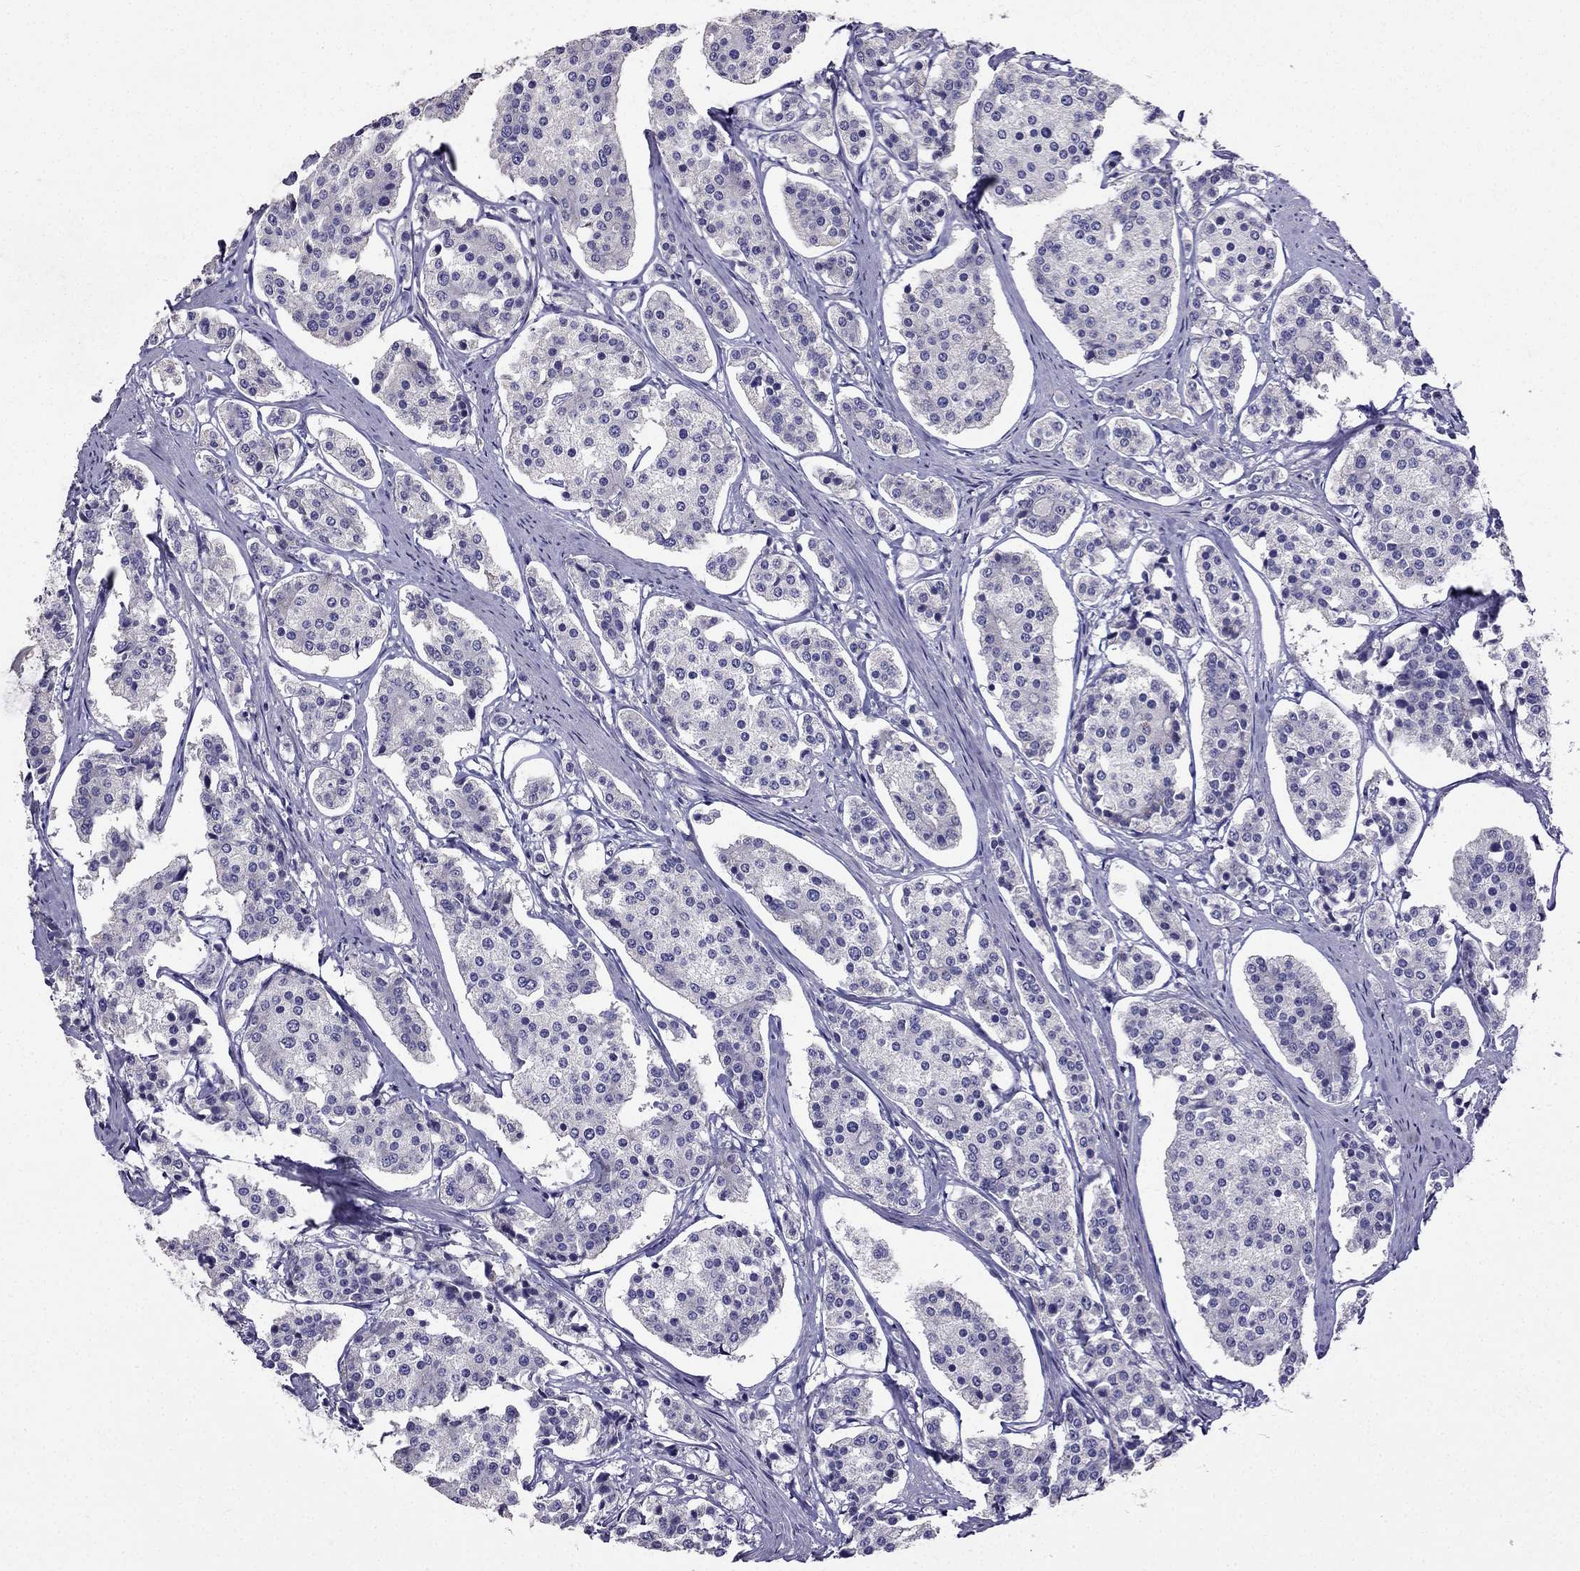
{"staining": {"intensity": "negative", "quantity": "none", "location": "none"}, "tissue": "carcinoid", "cell_type": "Tumor cells", "image_type": "cancer", "snomed": [{"axis": "morphology", "description": "Carcinoid, malignant, NOS"}, {"axis": "topography", "description": "Small intestine"}], "caption": "A micrograph of carcinoid stained for a protein displays no brown staining in tumor cells.", "gene": "AS3MT", "patient": {"sex": "female", "age": 65}}